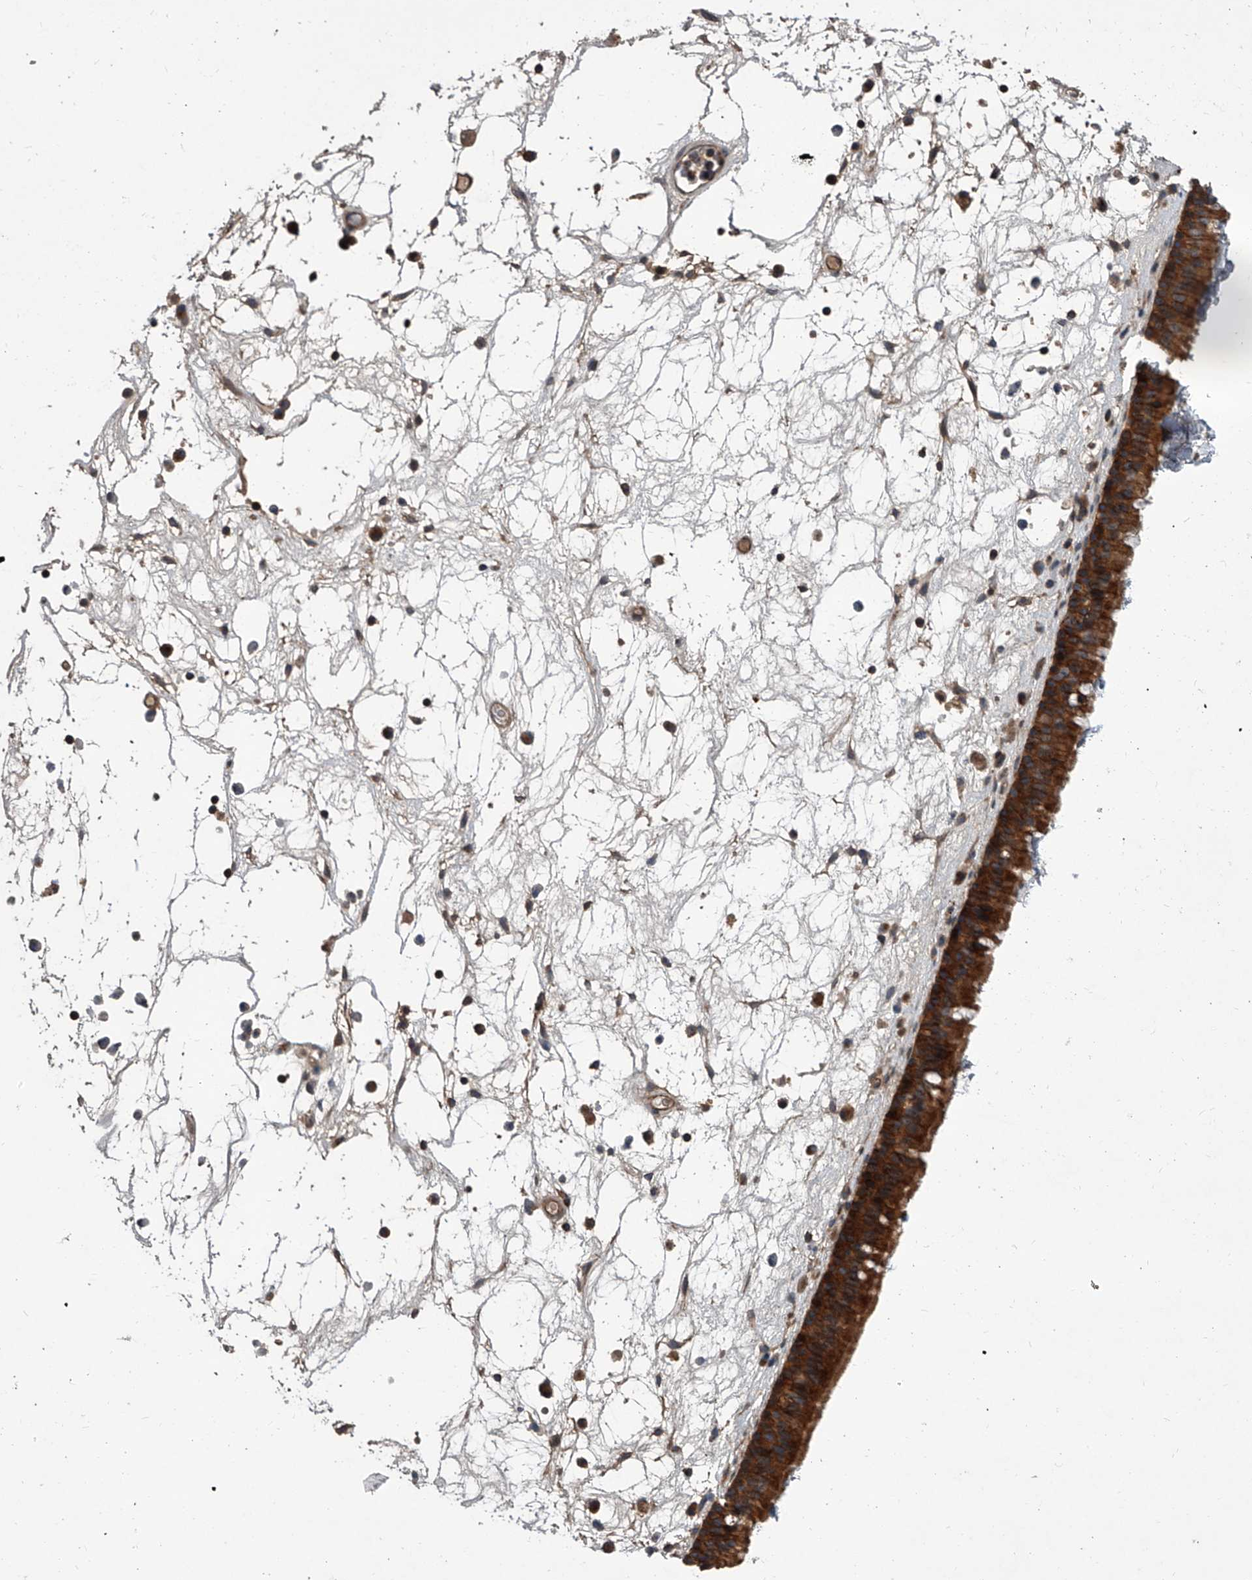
{"staining": {"intensity": "strong", "quantity": ">75%", "location": "cytoplasmic/membranous"}, "tissue": "nasopharynx", "cell_type": "Respiratory epithelial cells", "image_type": "normal", "snomed": [{"axis": "morphology", "description": "Normal tissue, NOS"}, {"axis": "morphology", "description": "Inflammation, NOS"}, {"axis": "morphology", "description": "Malignant melanoma, Metastatic site"}, {"axis": "topography", "description": "Nasopharynx"}], "caption": "Protein expression by immunohistochemistry shows strong cytoplasmic/membranous positivity in approximately >75% of respiratory epithelial cells in unremarkable nasopharynx. The staining is performed using DAB brown chromogen to label protein expression. The nuclei are counter-stained blue using hematoxylin.", "gene": "USP47", "patient": {"sex": "male", "age": 70}}